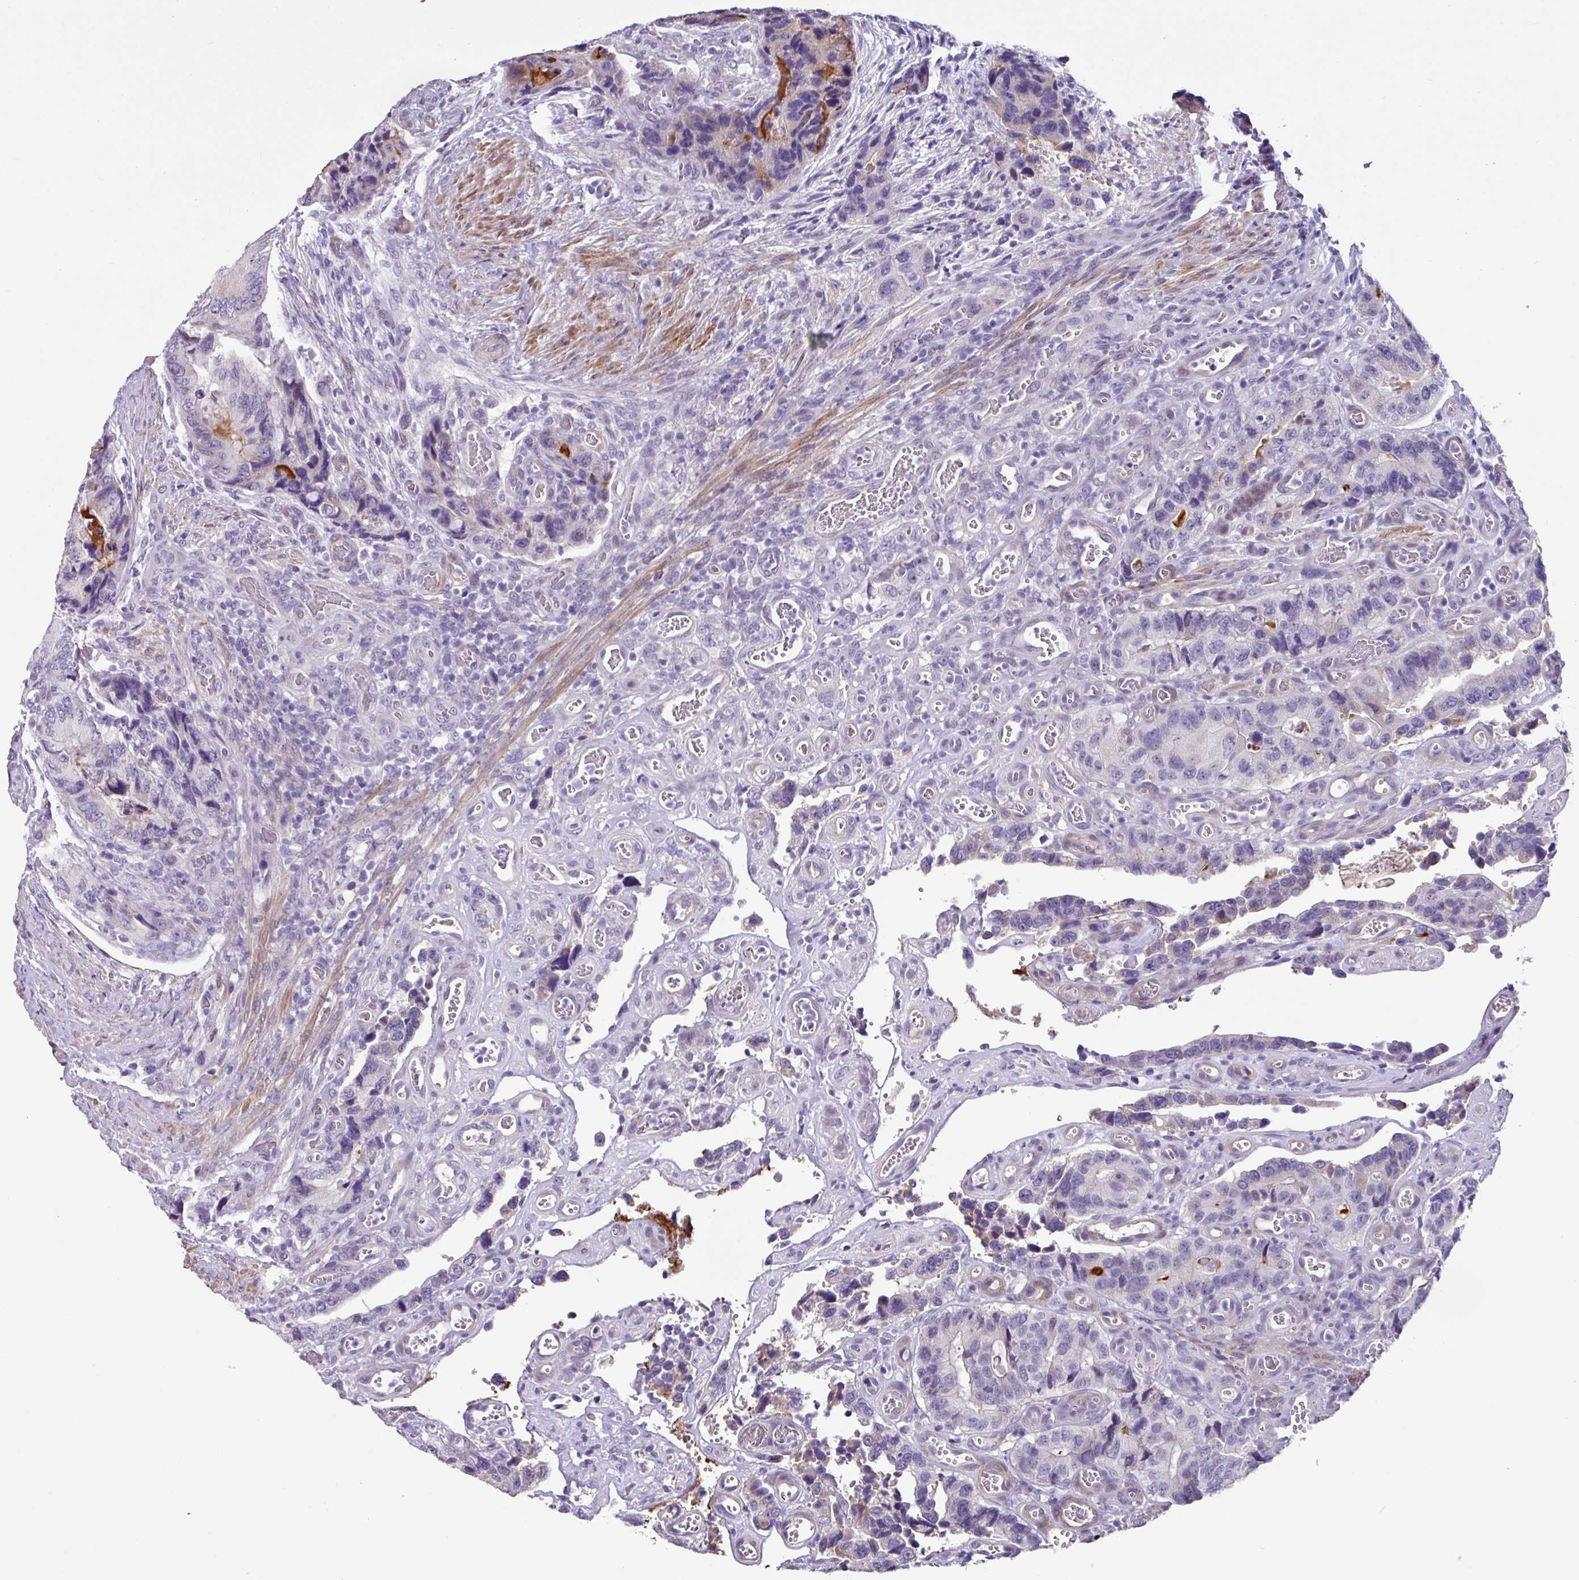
{"staining": {"intensity": "negative", "quantity": "none", "location": "none"}, "tissue": "colorectal cancer", "cell_type": "Tumor cells", "image_type": "cancer", "snomed": [{"axis": "morphology", "description": "Adenocarcinoma, NOS"}, {"axis": "topography", "description": "Colon"}], "caption": "Tumor cells show no significant staining in colorectal cancer.", "gene": "OTX1", "patient": {"sex": "male", "age": 84}}